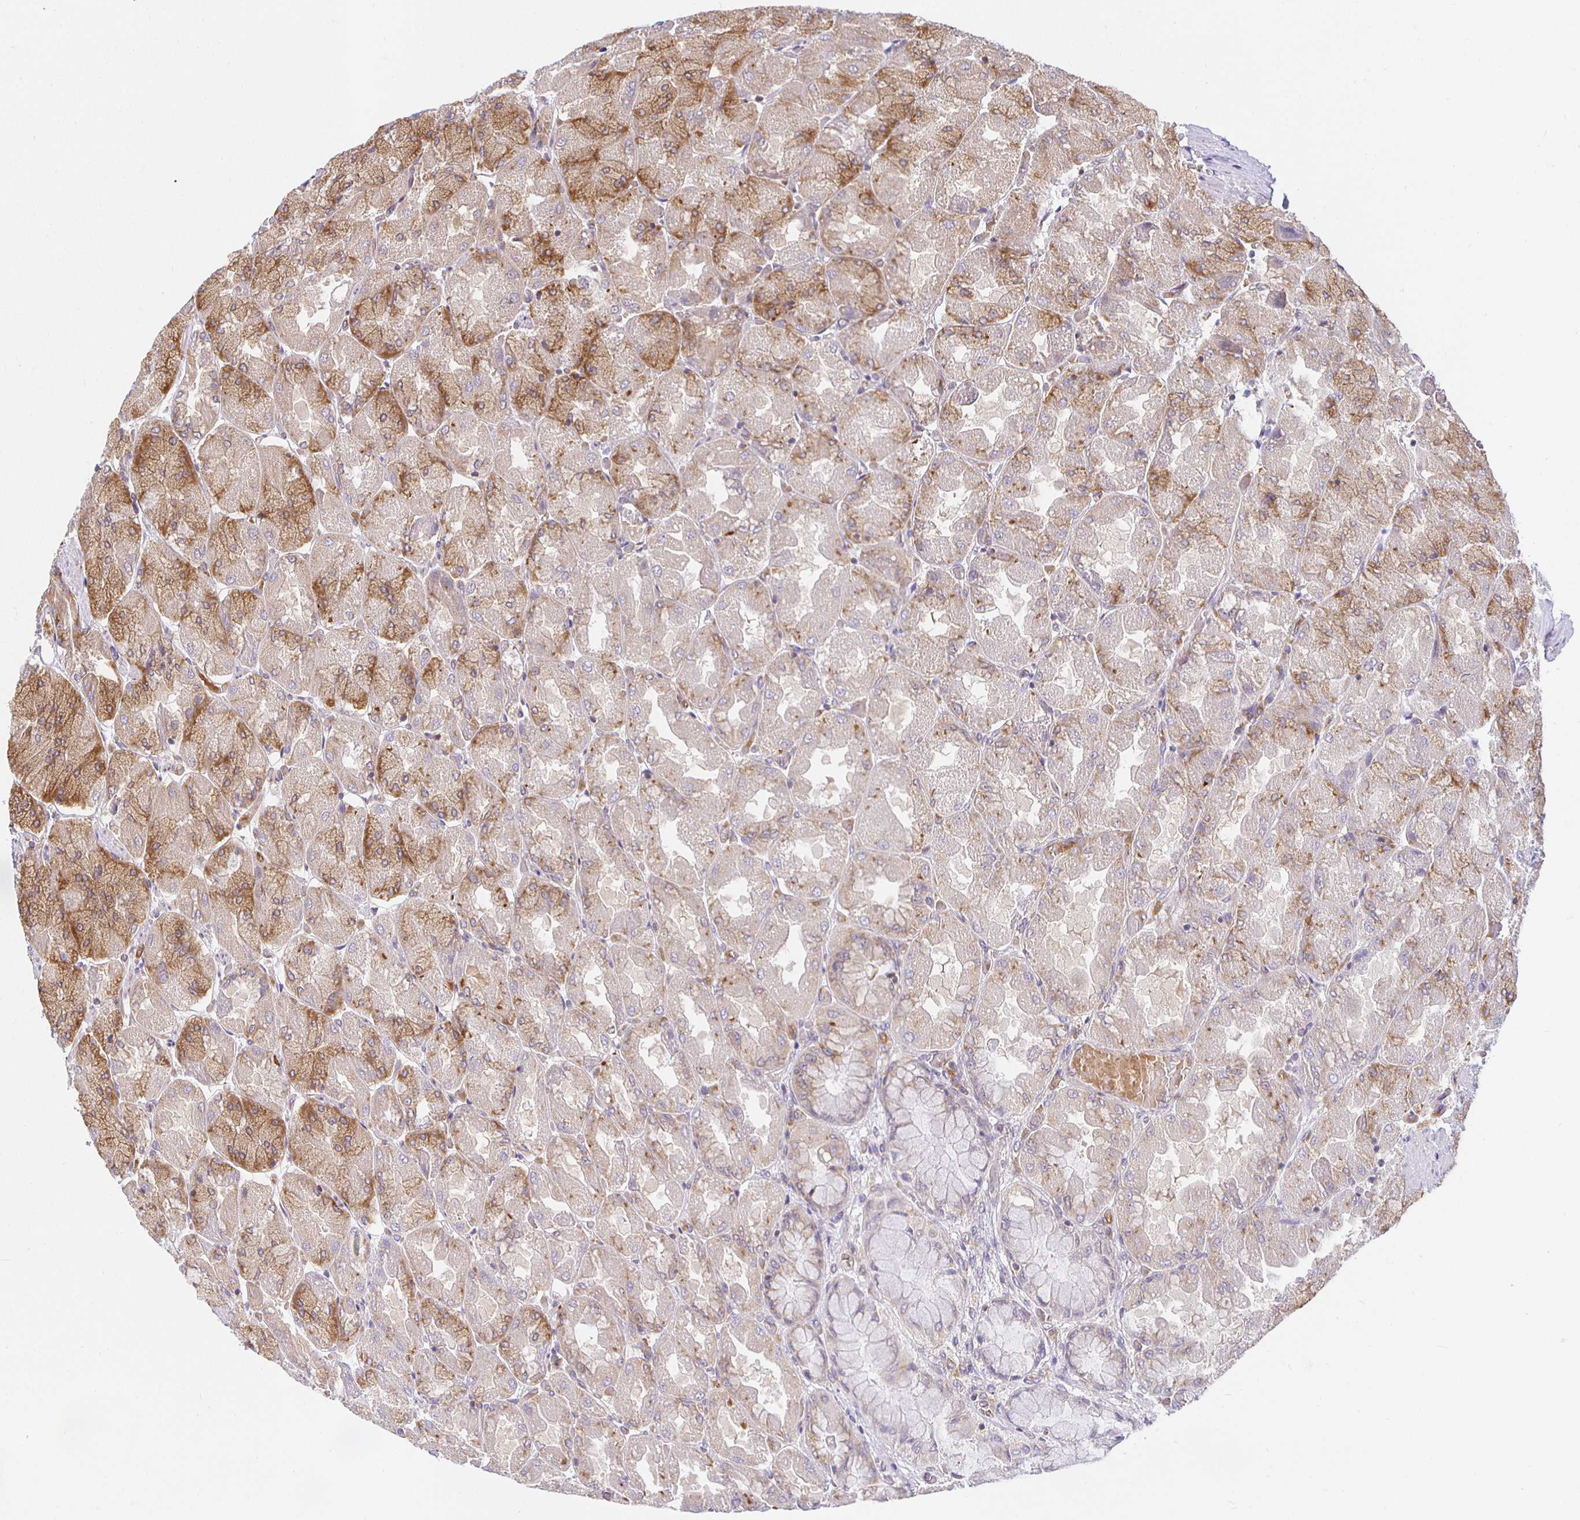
{"staining": {"intensity": "moderate", "quantity": "25%-75%", "location": "cytoplasmic/membranous"}, "tissue": "stomach", "cell_type": "Glandular cells", "image_type": "normal", "snomed": [{"axis": "morphology", "description": "Normal tissue, NOS"}, {"axis": "topography", "description": "Stomach"}], "caption": "Immunohistochemistry of benign human stomach reveals medium levels of moderate cytoplasmic/membranous staining in about 25%-75% of glandular cells.", "gene": "IRAK1", "patient": {"sex": "female", "age": 61}}